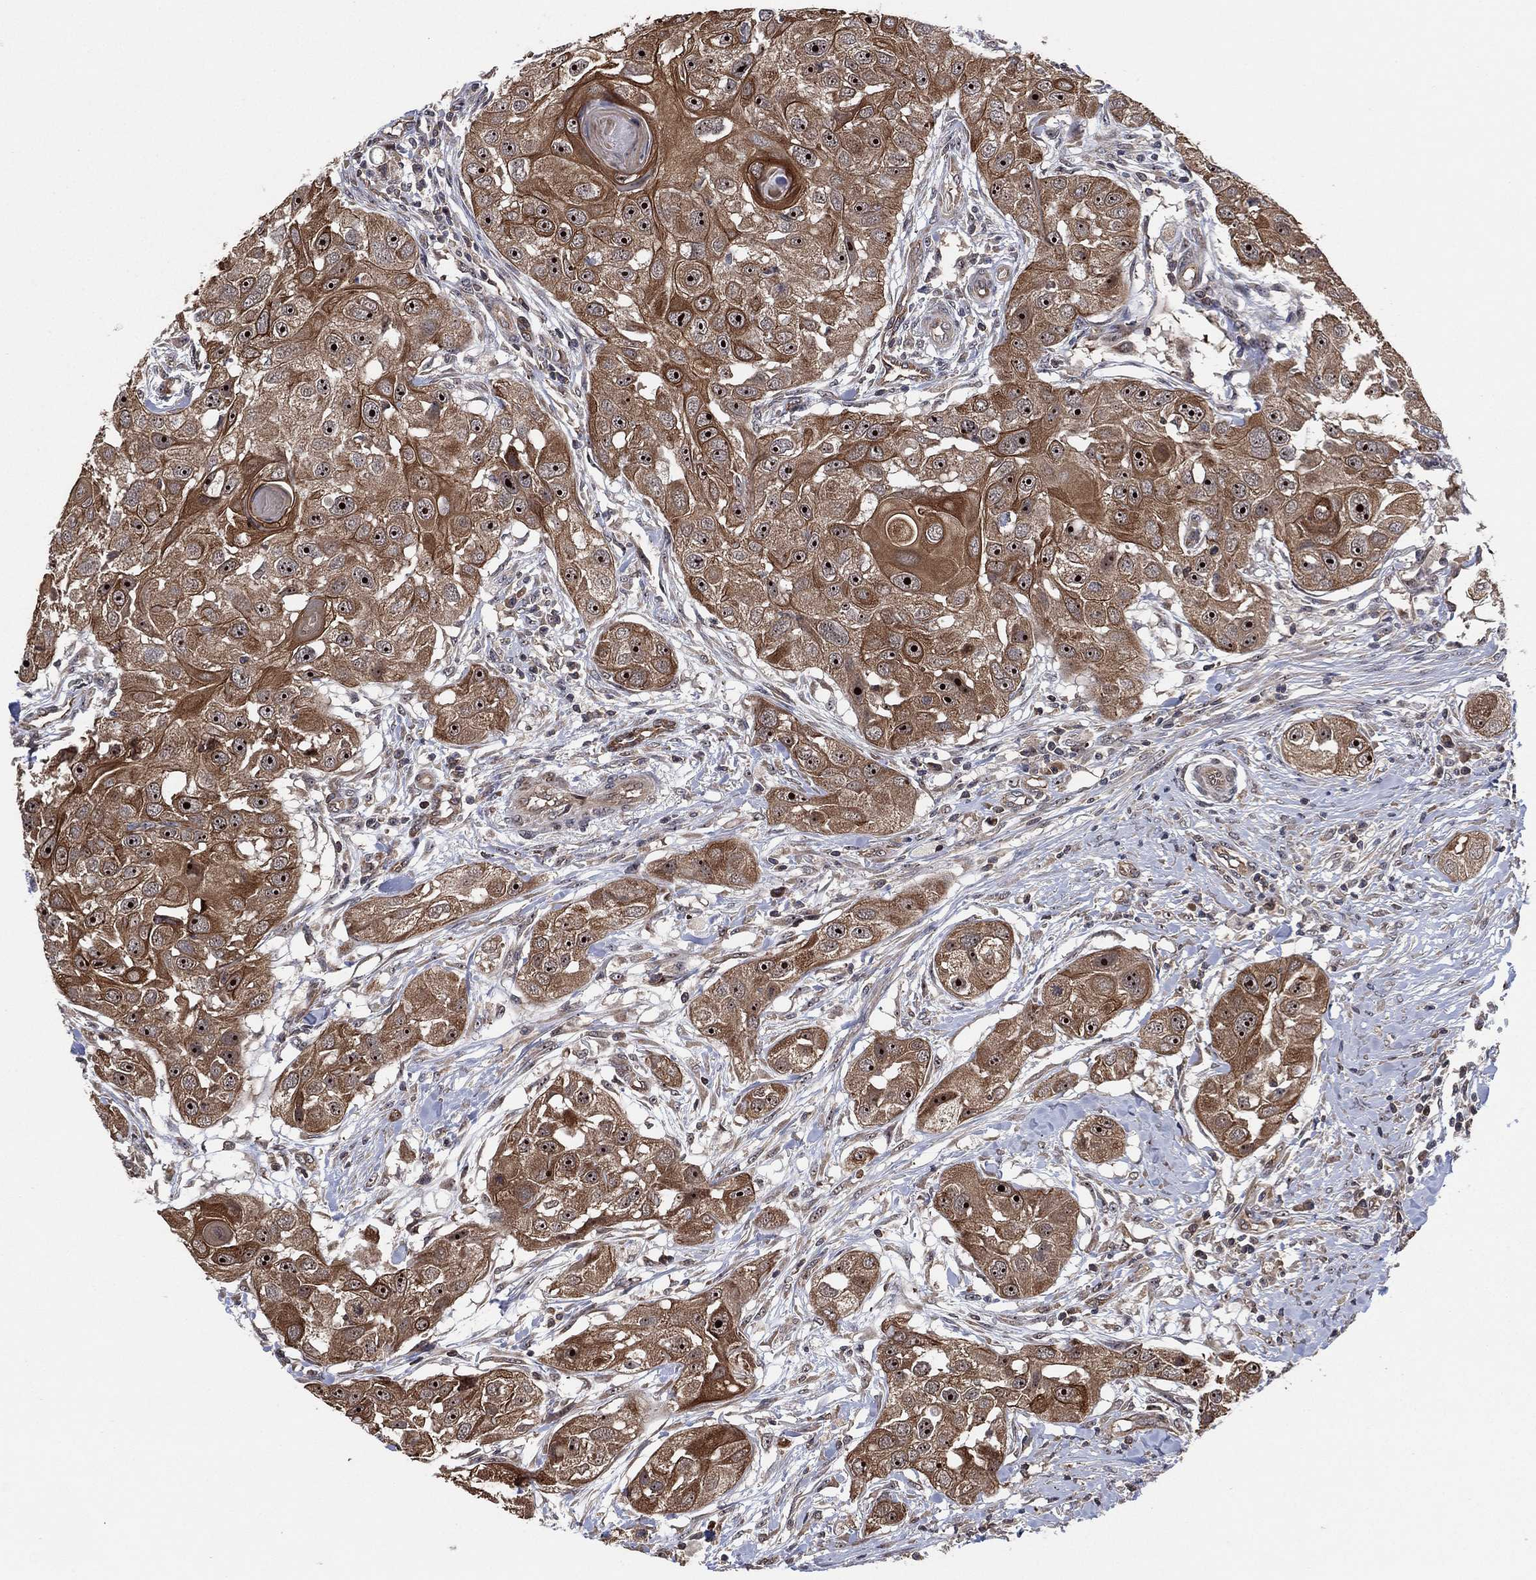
{"staining": {"intensity": "strong", "quantity": ">75%", "location": "cytoplasmic/membranous,nuclear"}, "tissue": "head and neck cancer", "cell_type": "Tumor cells", "image_type": "cancer", "snomed": [{"axis": "morphology", "description": "Squamous cell carcinoma, NOS"}, {"axis": "topography", "description": "Head-Neck"}], "caption": "Immunohistochemistry staining of squamous cell carcinoma (head and neck), which demonstrates high levels of strong cytoplasmic/membranous and nuclear staining in approximately >75% of tumor cells indicating strong cytoplasmic/membranous and nuclear protein positivity. The staining was performed using DAB (3,3'-diaminobenzidine) (brown) for protein detection and nuclei were counterstained in hematoxylin (blue).", "gene": "TMCO1", "patient": {"sex": "male", "age": 51}}